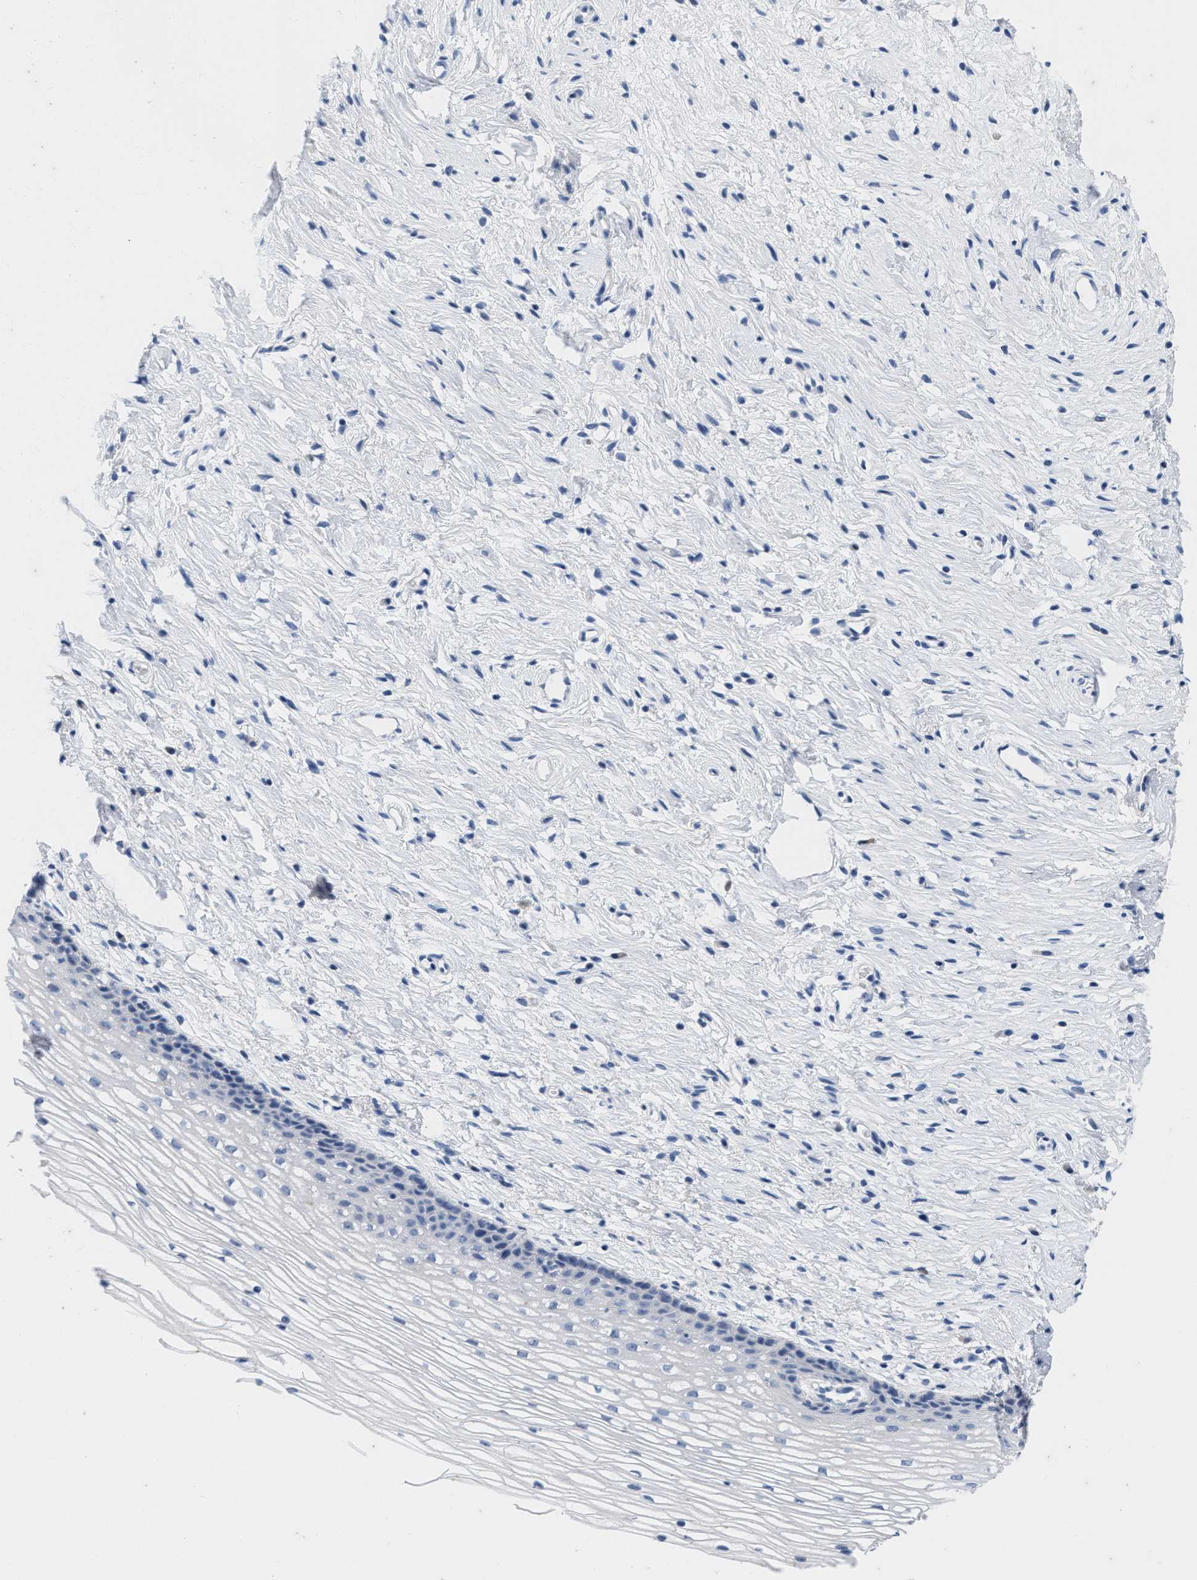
{"staining": {"intensity": "negative", "quantity": "none", "location": "none"}, "tissue": "cervix", "cell_type": "Glandular cells", "image_type": "normal", "snomed": [{"axis": "morphology", "description": "Normal tissue, NOS"}, {"axis": "topography", "description": "Cervix"}], "caption": "IHC of benign human cervix shows no positivity in glandular cells. Nuclei are stained in blue.", "gene": "ABCB11", "patient": {"sex": "female", "age": 77}}